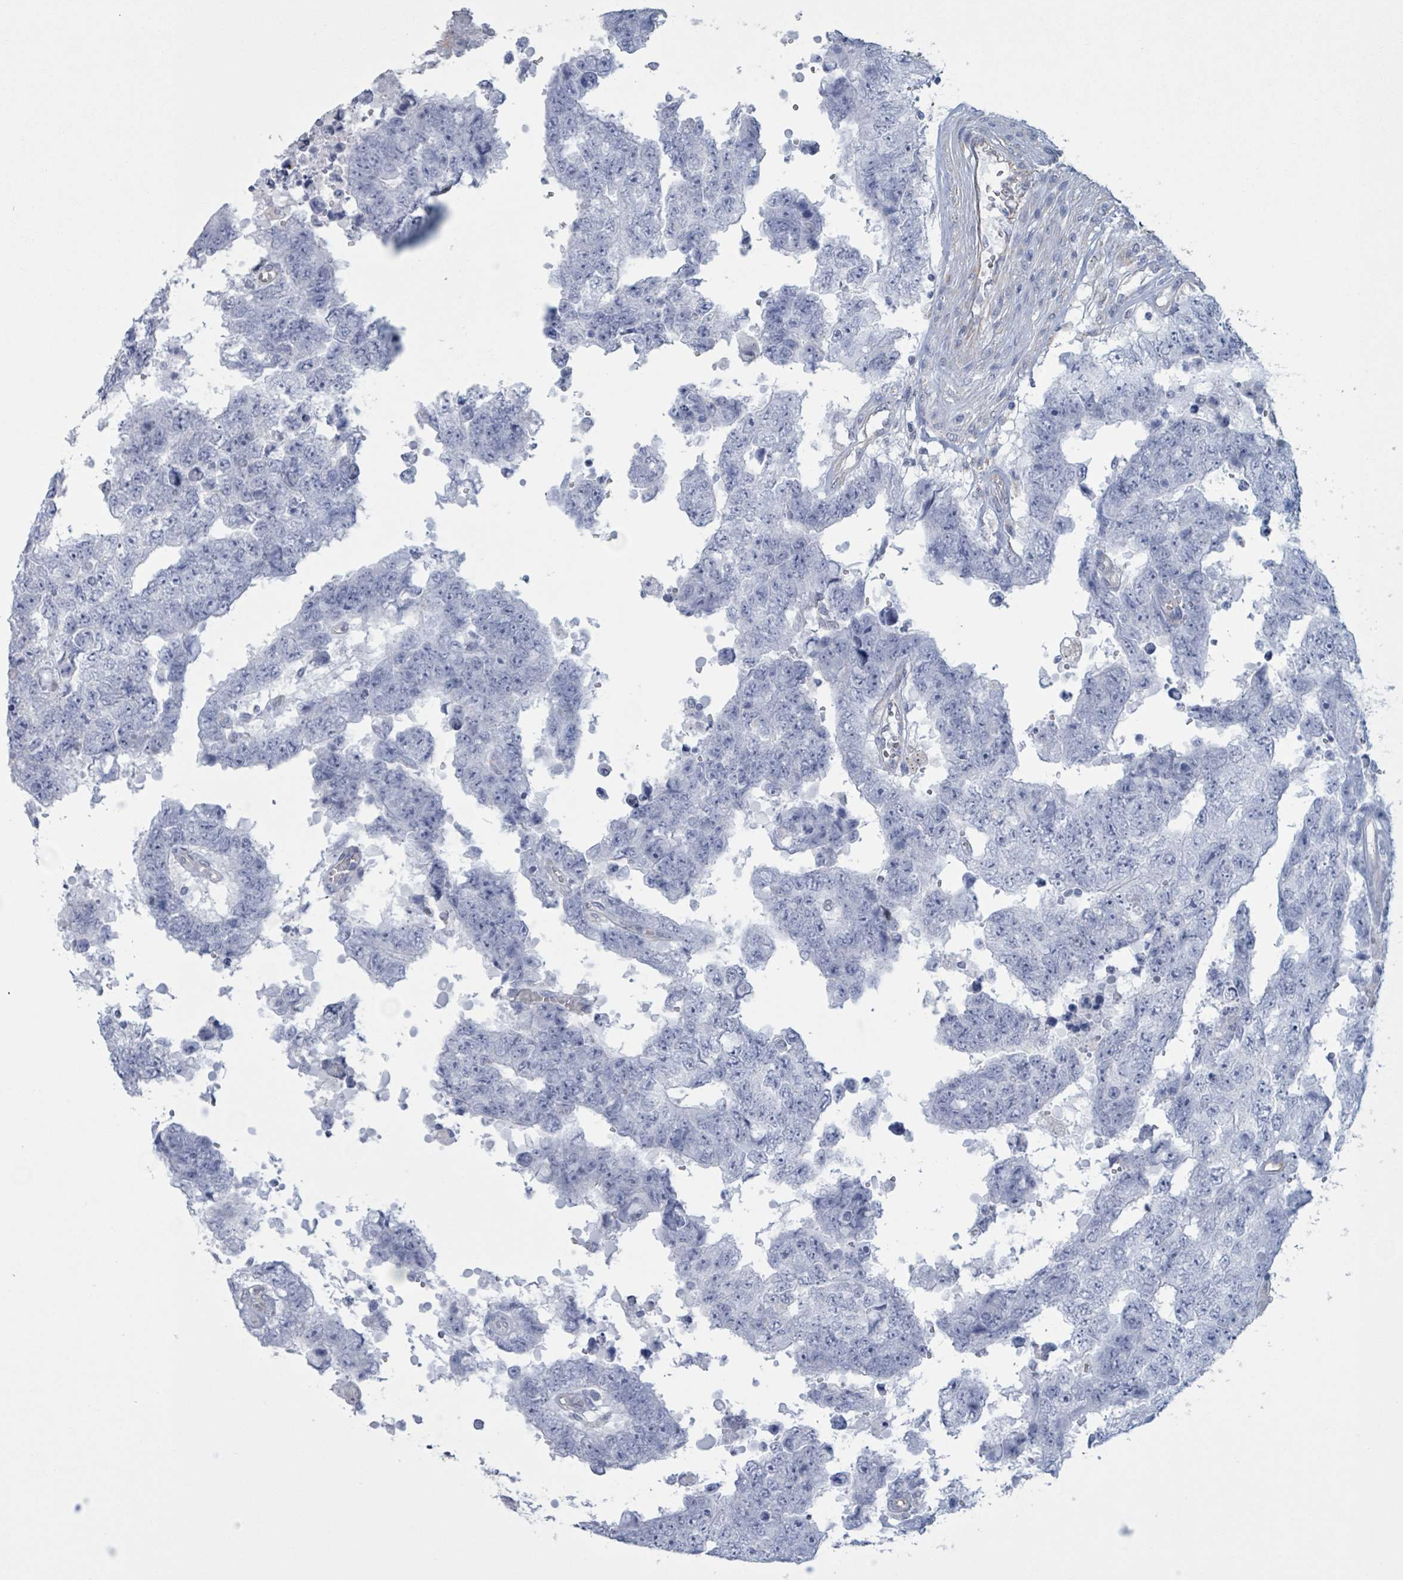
{"staining": {"intensity": "negative", "quantity": "none", "location": "none"}, "tissue": "testis cancer", "cell_type": "Tumor cells", "image_type": "cancer", "snomed": [{"axis": "morphology", "description": "Normal tissue, NOS"}, {"axis": "morphology", "description": "Carcinoma, Embryonal, NOS"}, {"axis": "topography", "description": "Testis"}, {"axis": "topography", "description": "Epididymis"}], "caption": "Histopathology image shows no significant protein staining in tumor cells of testis cancer. Brightfield microscopy of immunohistochemistry stained with DAB (brown) and hematoxylin (blue), captured at high magnification.", "gene": "CT45A5", "patient": {"sex": "male", "age": 25}}